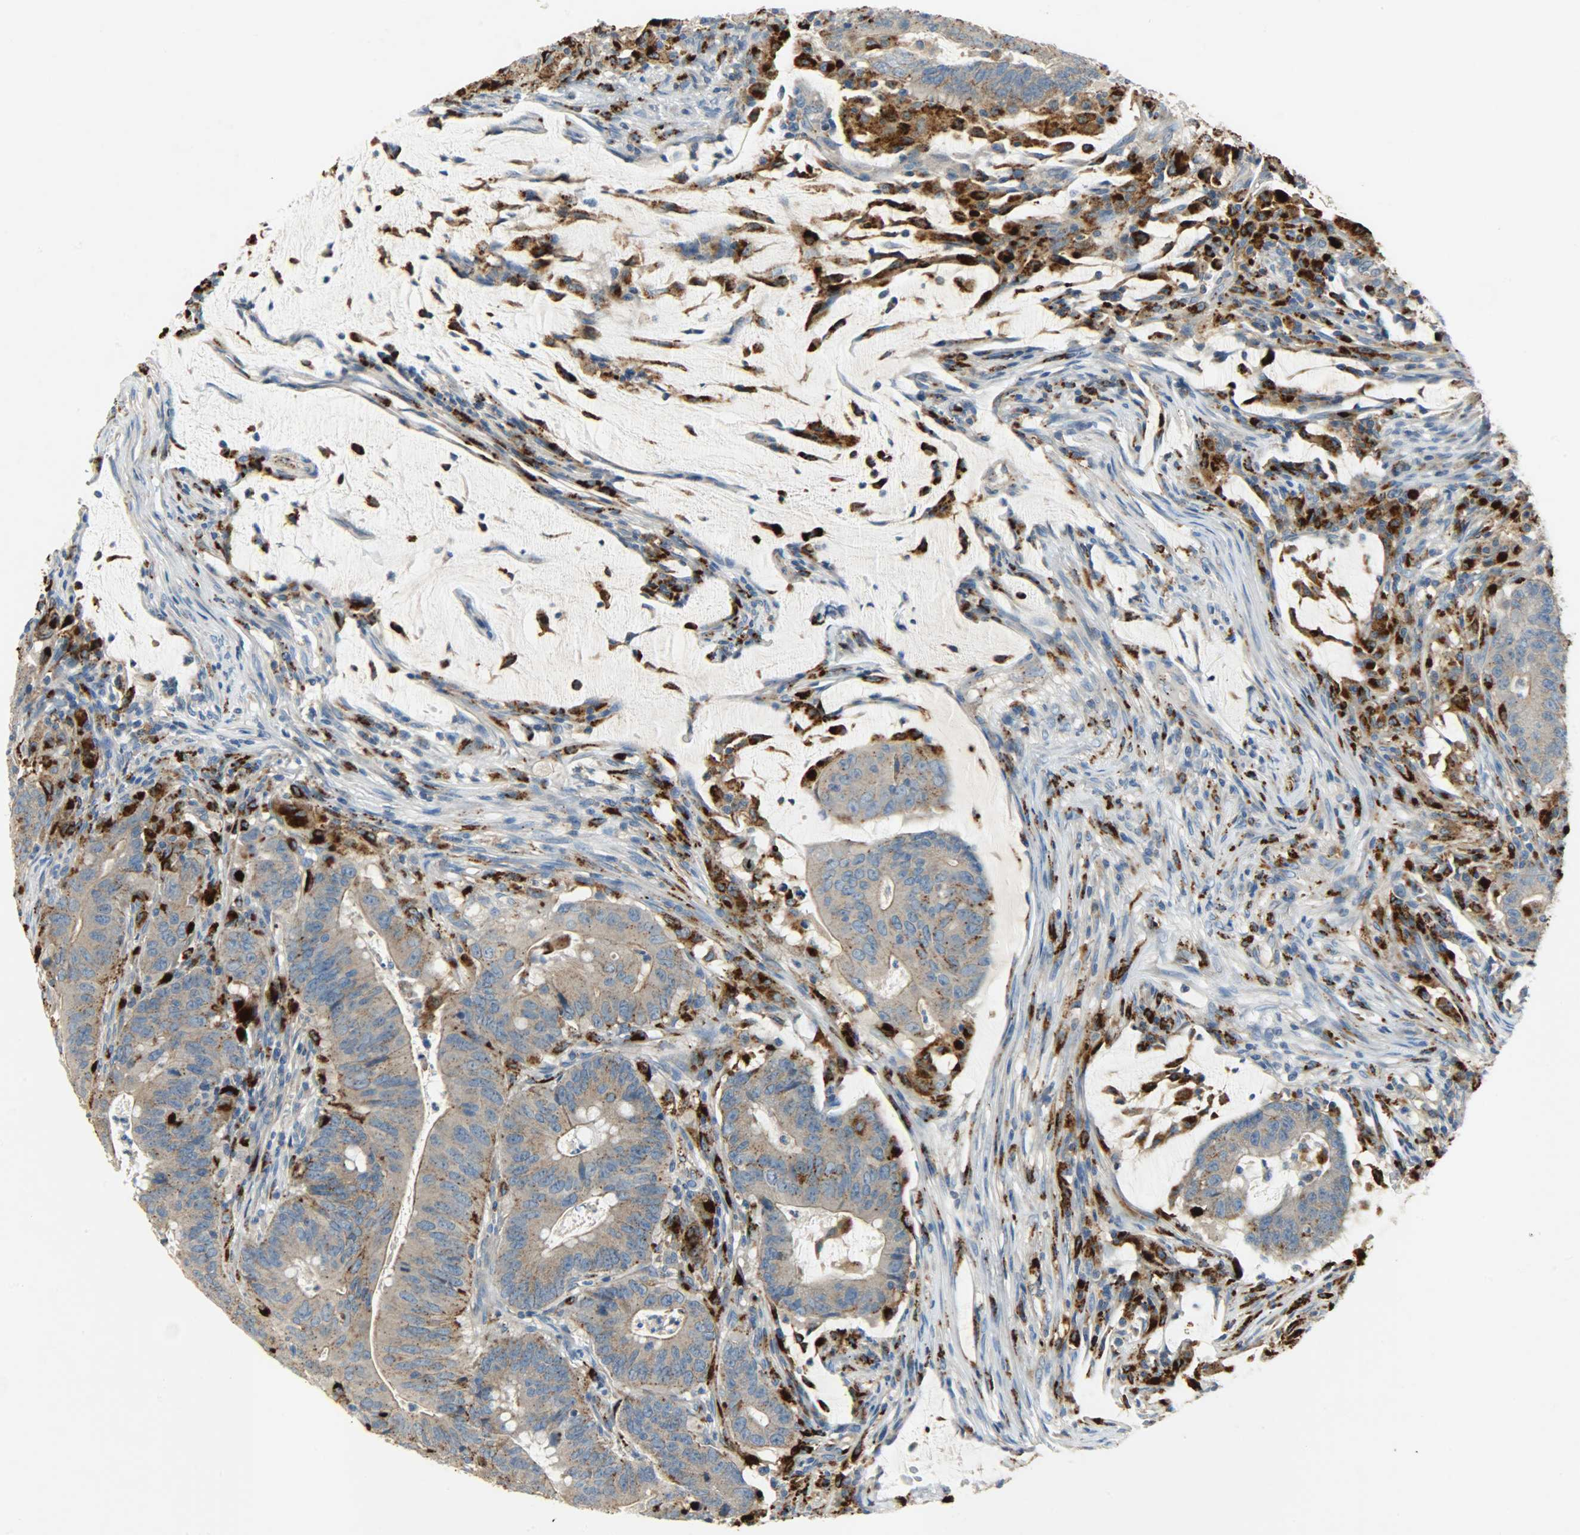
{"staining": {"intensity": "moderate", "quantity": "25%-75%", "location": "cytoplasmic/membranous"}, "tissue": "colorectal cancer", "cell_type": "Tumor cells", "image_type": "cancer", "snomed": [{"axis": "morphology", "description": "Adenocarcinoma, NOS"}, {"axis": "topography", "description": "Colon"}], "caption": "Immunohistochemical staining of colorectal adenocarcinoma exhibits medium levels of moderate cytoplasmic/membranous expression in approximately 25%-75% of tumor cells.", "gene": "ASAH1", "patient": {"sex": "male", "age": 45}}